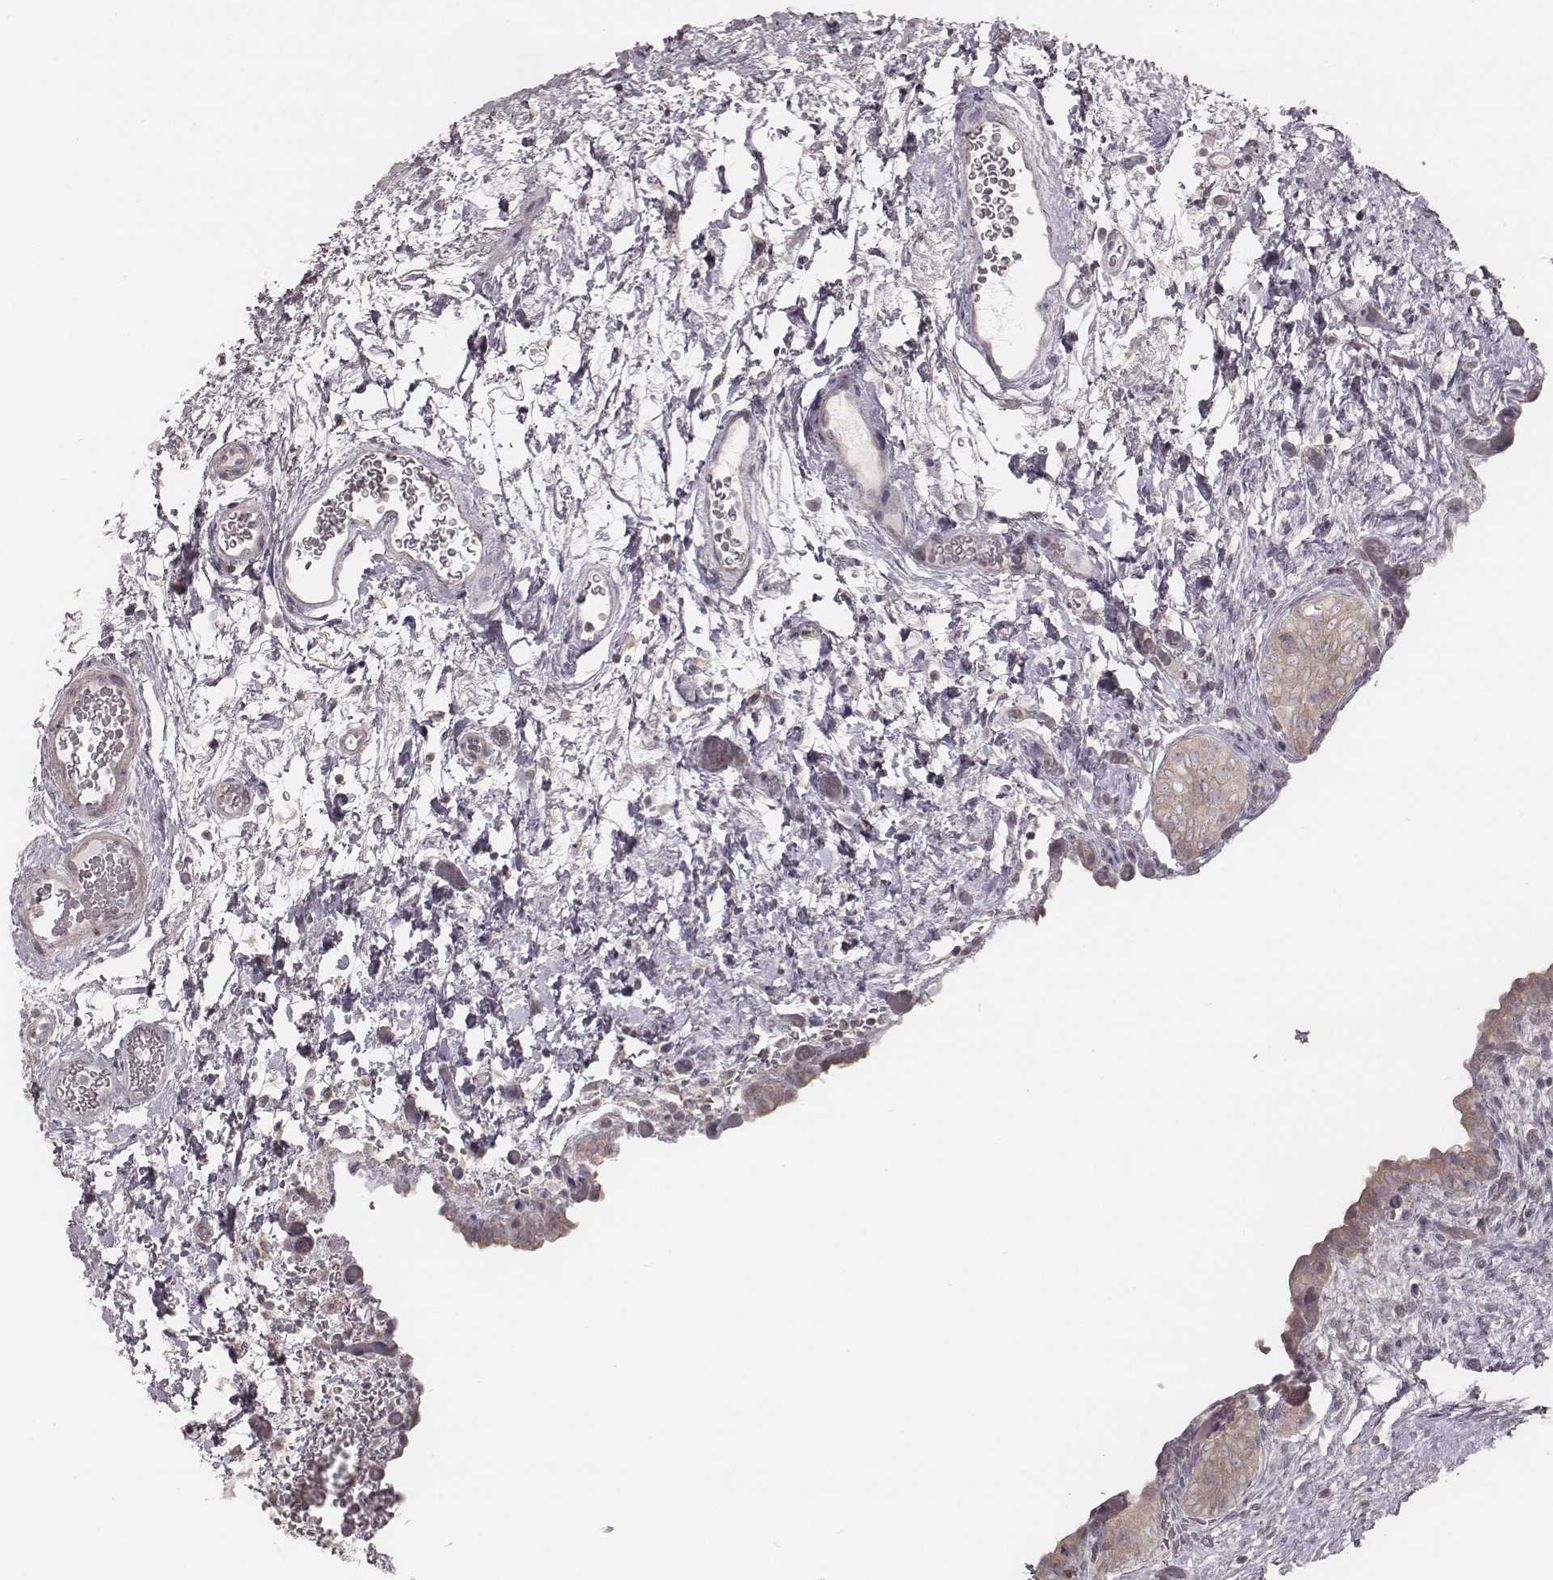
{"staining": {"intensity": "weak", "quantity": ">75%", "location": "cytoplasmic/membranous"}, "tissue": "urinary bladder", "cell_type": "Urothelial cells", "image_type": "normal", "snomed": [{"axis": "morphology", "description": "Normal tissue, NOS"}, {"axis": "topography", "description": "Urinary bladder"}], "caption": "Immunohistochemistry (IHC) photomicrograph of unremarkable urinary bladder: urinary bladder stained using immunohistochemistry (IHC) displays low levels of weak protein expression localized specifically in the cytoplasmic/membranous of urothelial cells, appearing as a cytoplasmic/membranous brown color.", "gene": "TDRD5", "patient": {"sex": "male", "age": 69}}